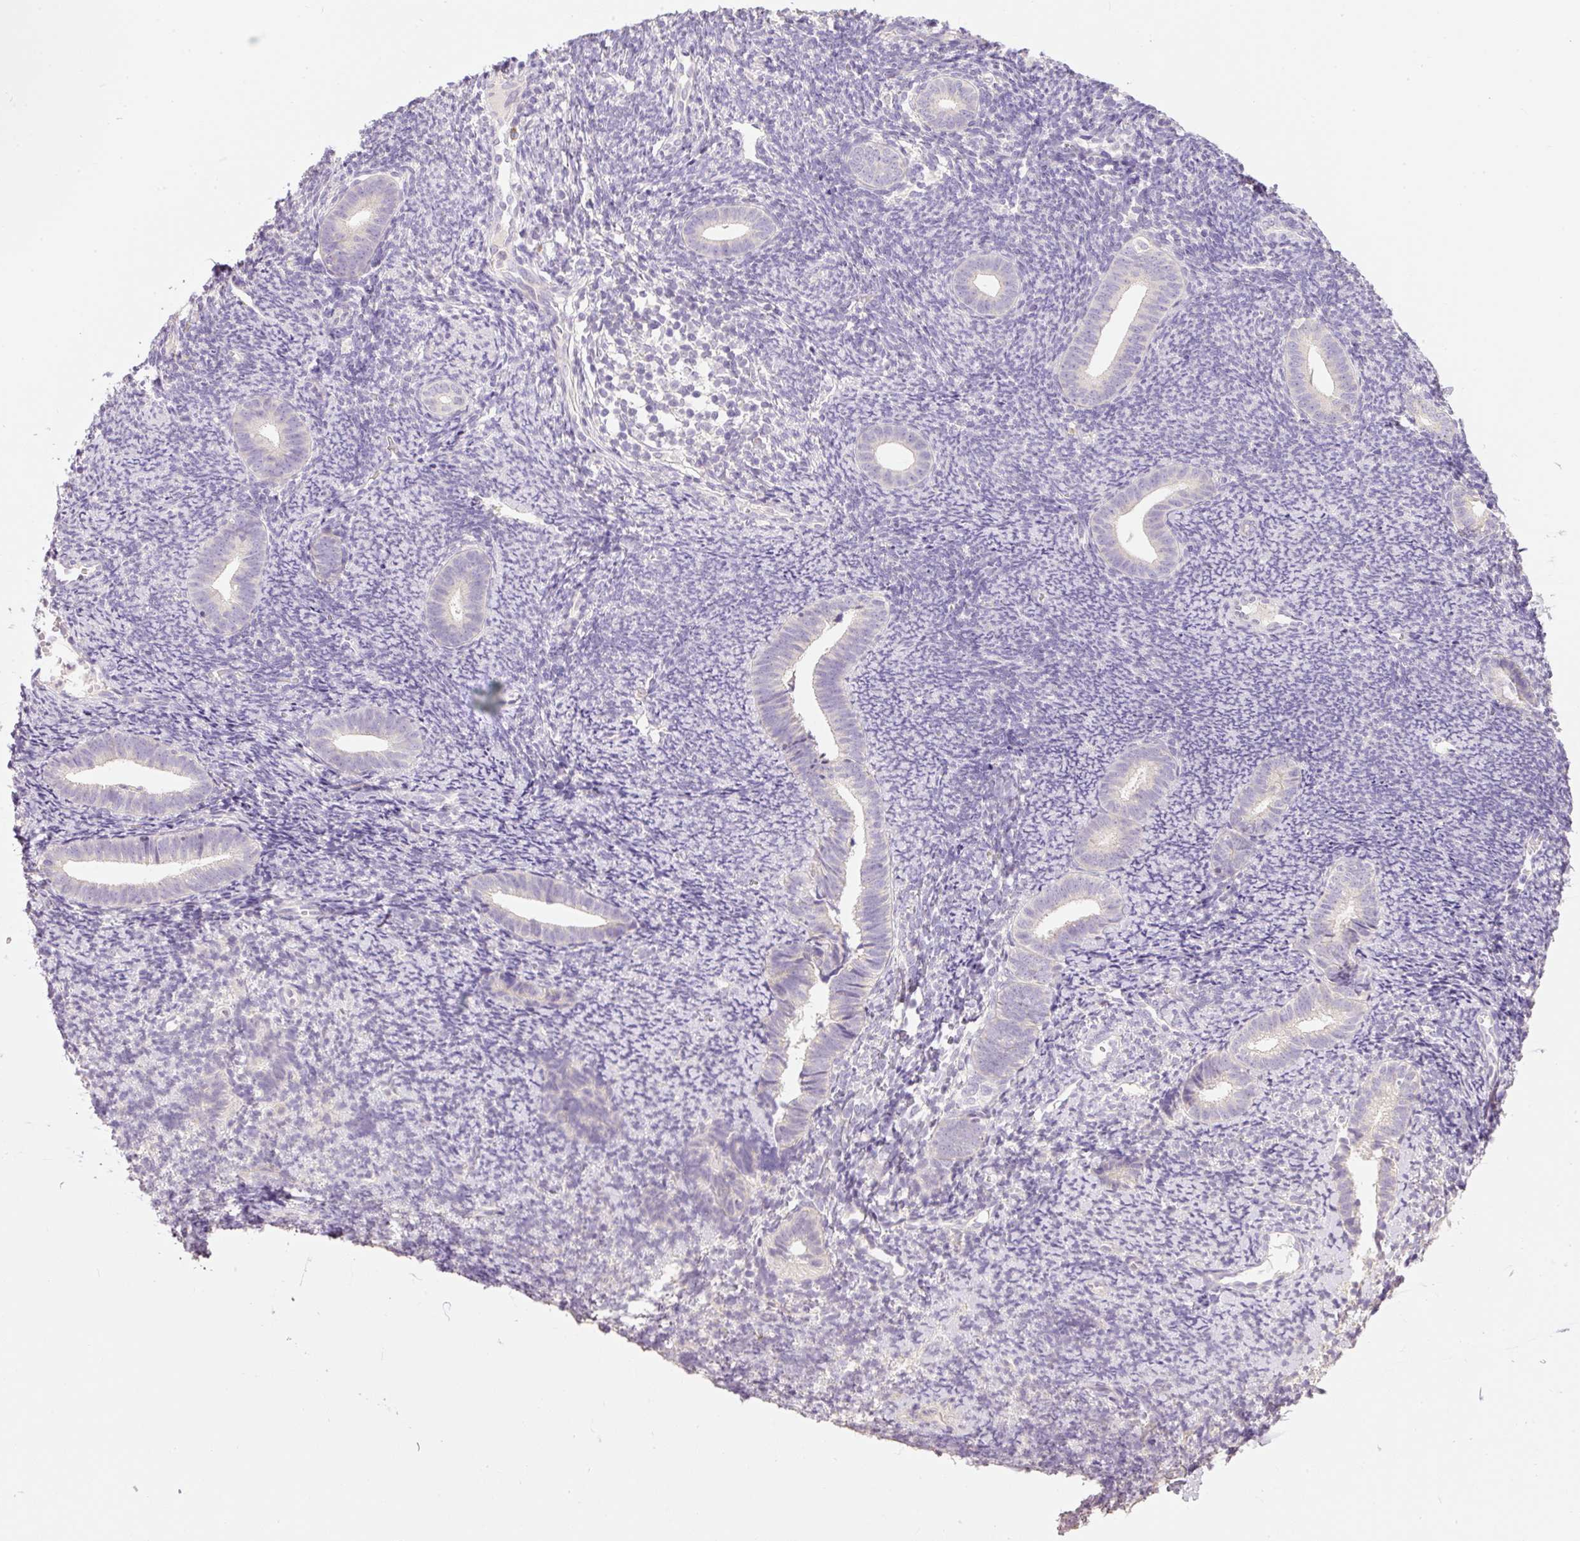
{"staining": {"intensity": "negative", "quantity": "none", "location": "none"}, "tissue": "endometrium", "cell_type": "Cells in endometrial stroma", "image_type": "normal", "snomed": [{"axis": "morphology", "description": "Normal tissue, NOS"}, {"axis": "topography", "description": "Endometrium"}], "caption": "This histopathology image is of normal endometrium stained with IHC to label a protein in brown with the nuclei are counter-stained blue. There is no staining in cells in endometrial stroma. Brightfield microscopy of immunohistochemistry stained with DAB (3,3'-diaminobenzidine) (brown) and hematoxylin (blue), captured at high magnification.", "gene": "PNPLA5", "patient": {"sex": "female", "age": 39}}